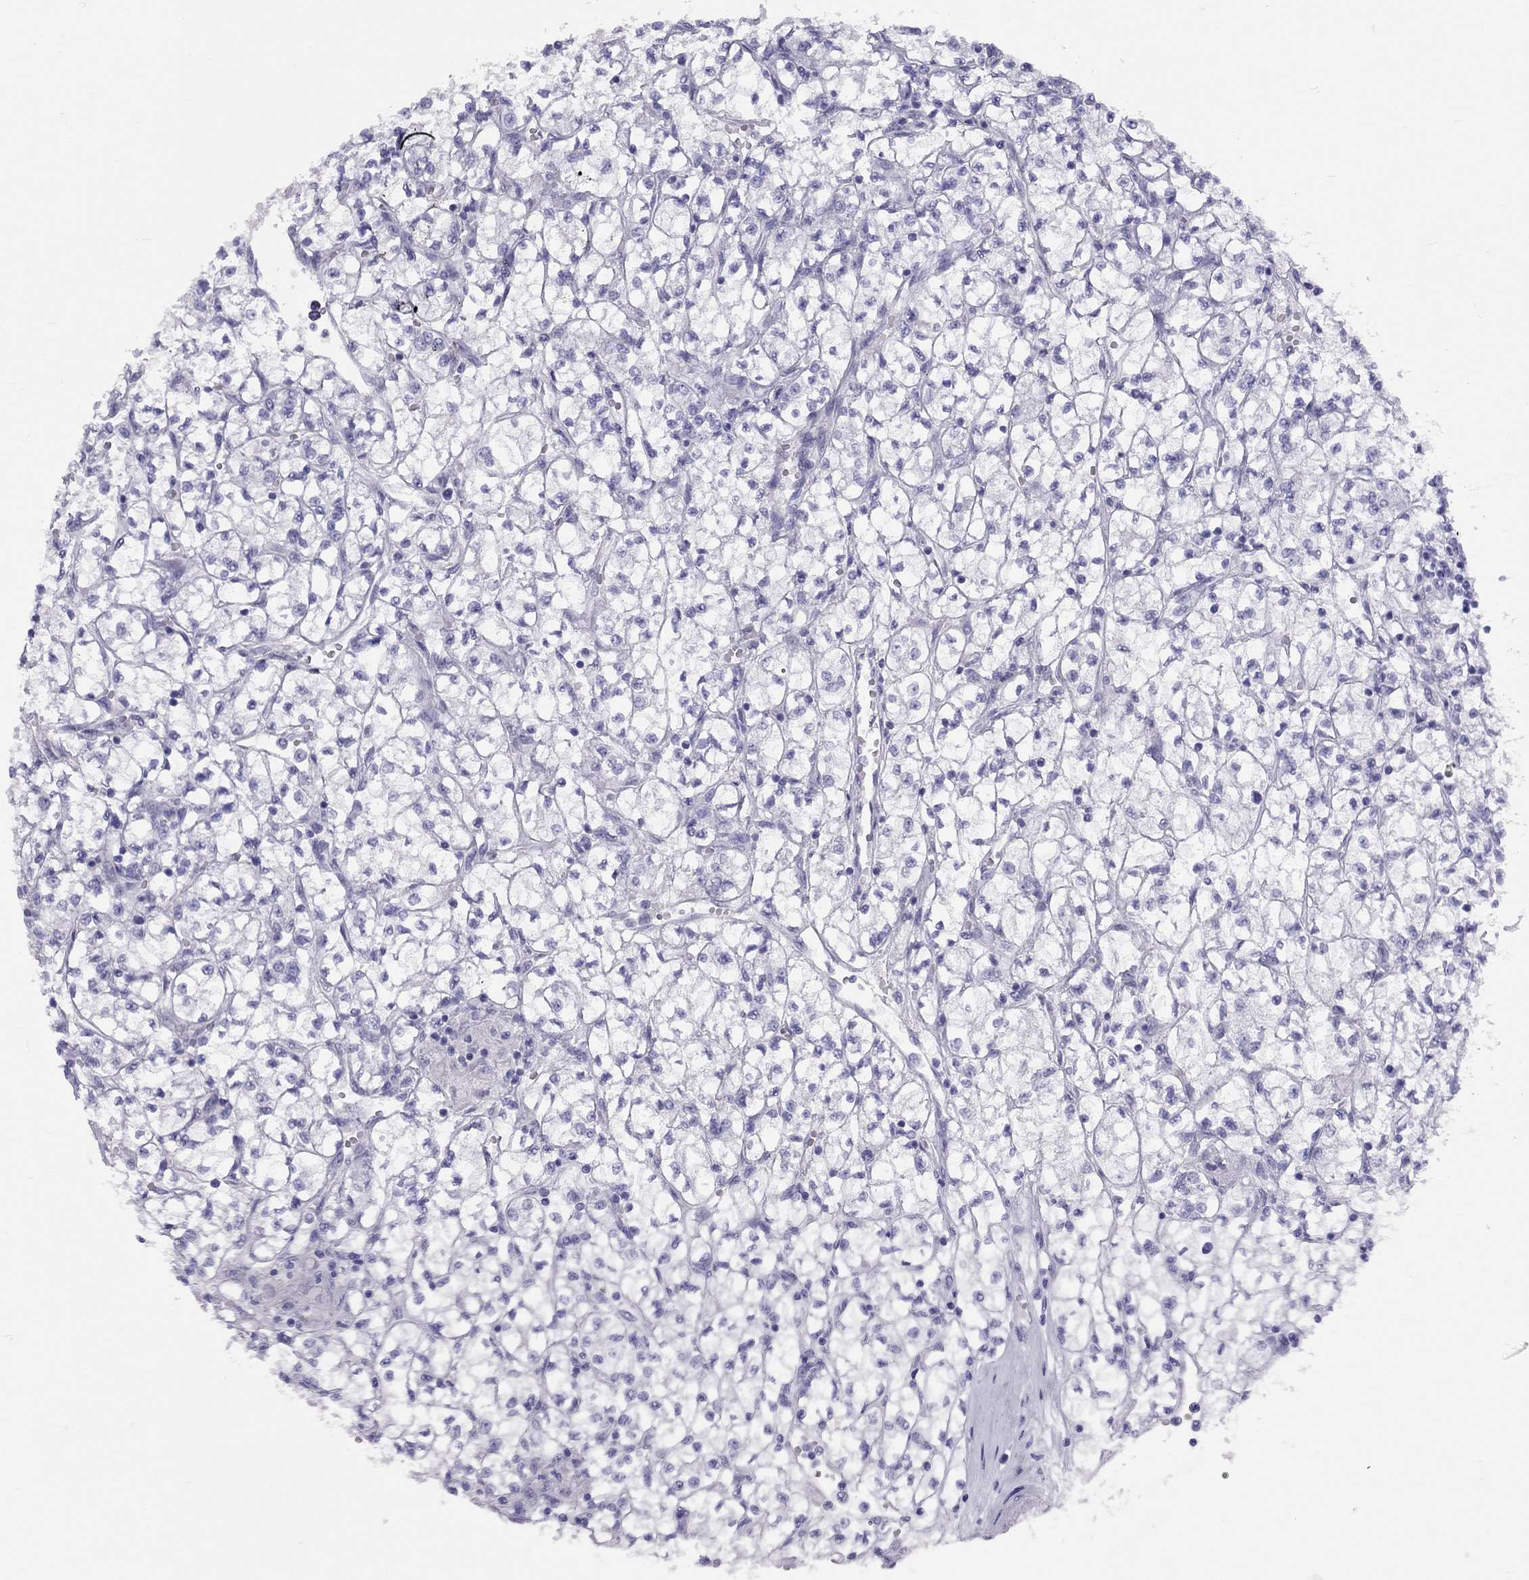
{"staining": {"intensity": "negative", "quantity": "none", "location": "none"}, "tissue": "renal cancer", "cell_type": "Tumor cells", "image_type": "cancer", "snomed": [{"axis": "morphology", "description": "Adenocarcinoma, NOS"}, {"axis": "topography", "description": "Kidney"}], "caption": "High power microscopy photomicrograph of an IHC image of adenocarcinoma (renal), revealing no significant staining in tumor cells.", "gene": "FSCN3", "patient": {"sex": "female", "age": 64}}